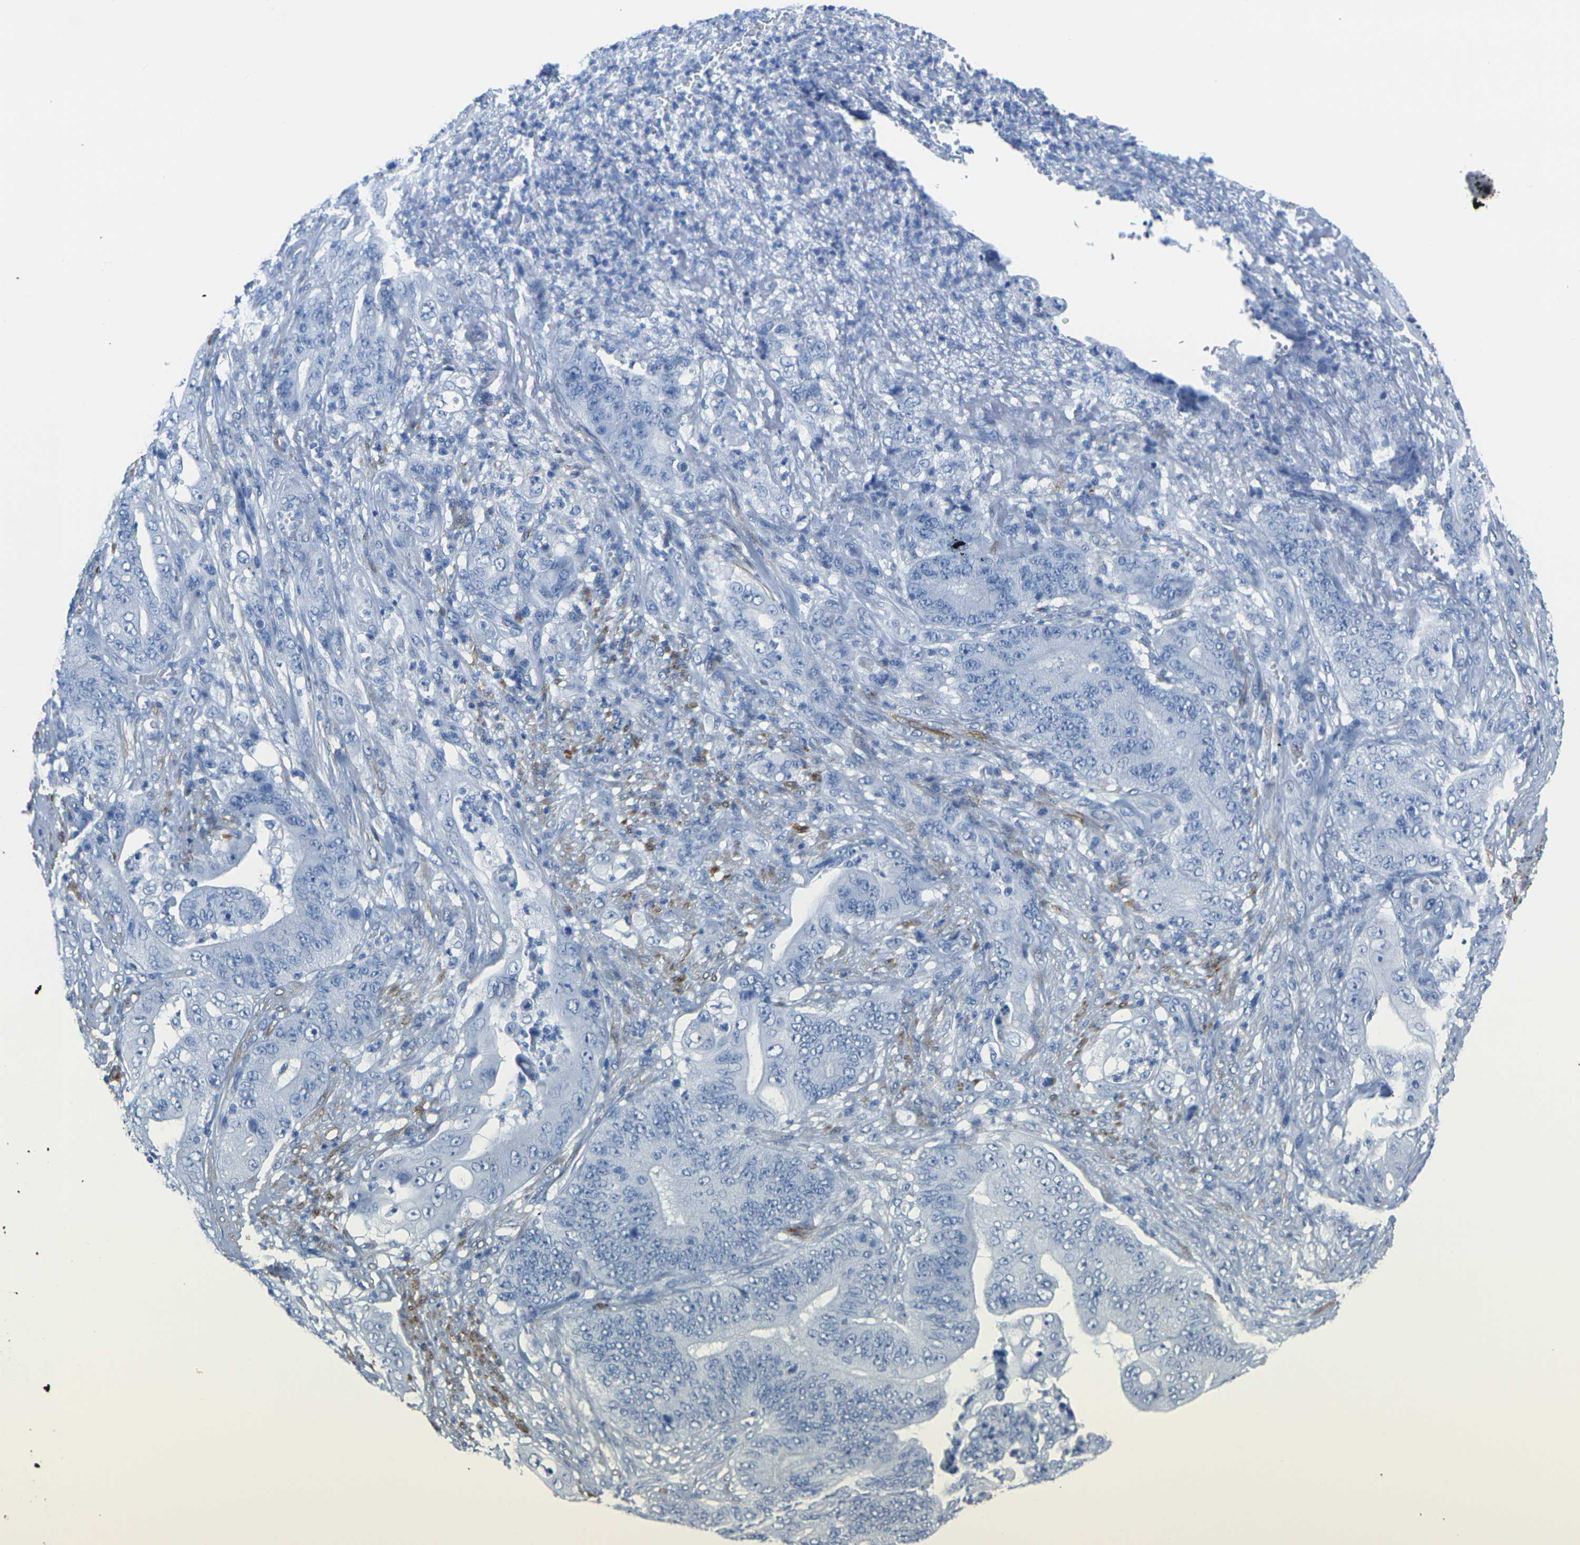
{"staining": {"intensity": "negative", "quantity": "none", "location": "none"}, "tissue": "stomach cancer", "cell_type": "Tumor cells", "image_type": "cancer", "snomed": [{"axis": "morphology", "description": "Adenocarcinoma, NOS"}, {"axis": "topography", "description": "Stomach"}], "caption": "DAB (3,3'-diaminobenzidine) immunohistochemical staining of stomach cancer displays no significant expression in tumor cells.", "gene": "CNN1", "patient": {"sex": "female", "age": 73}}